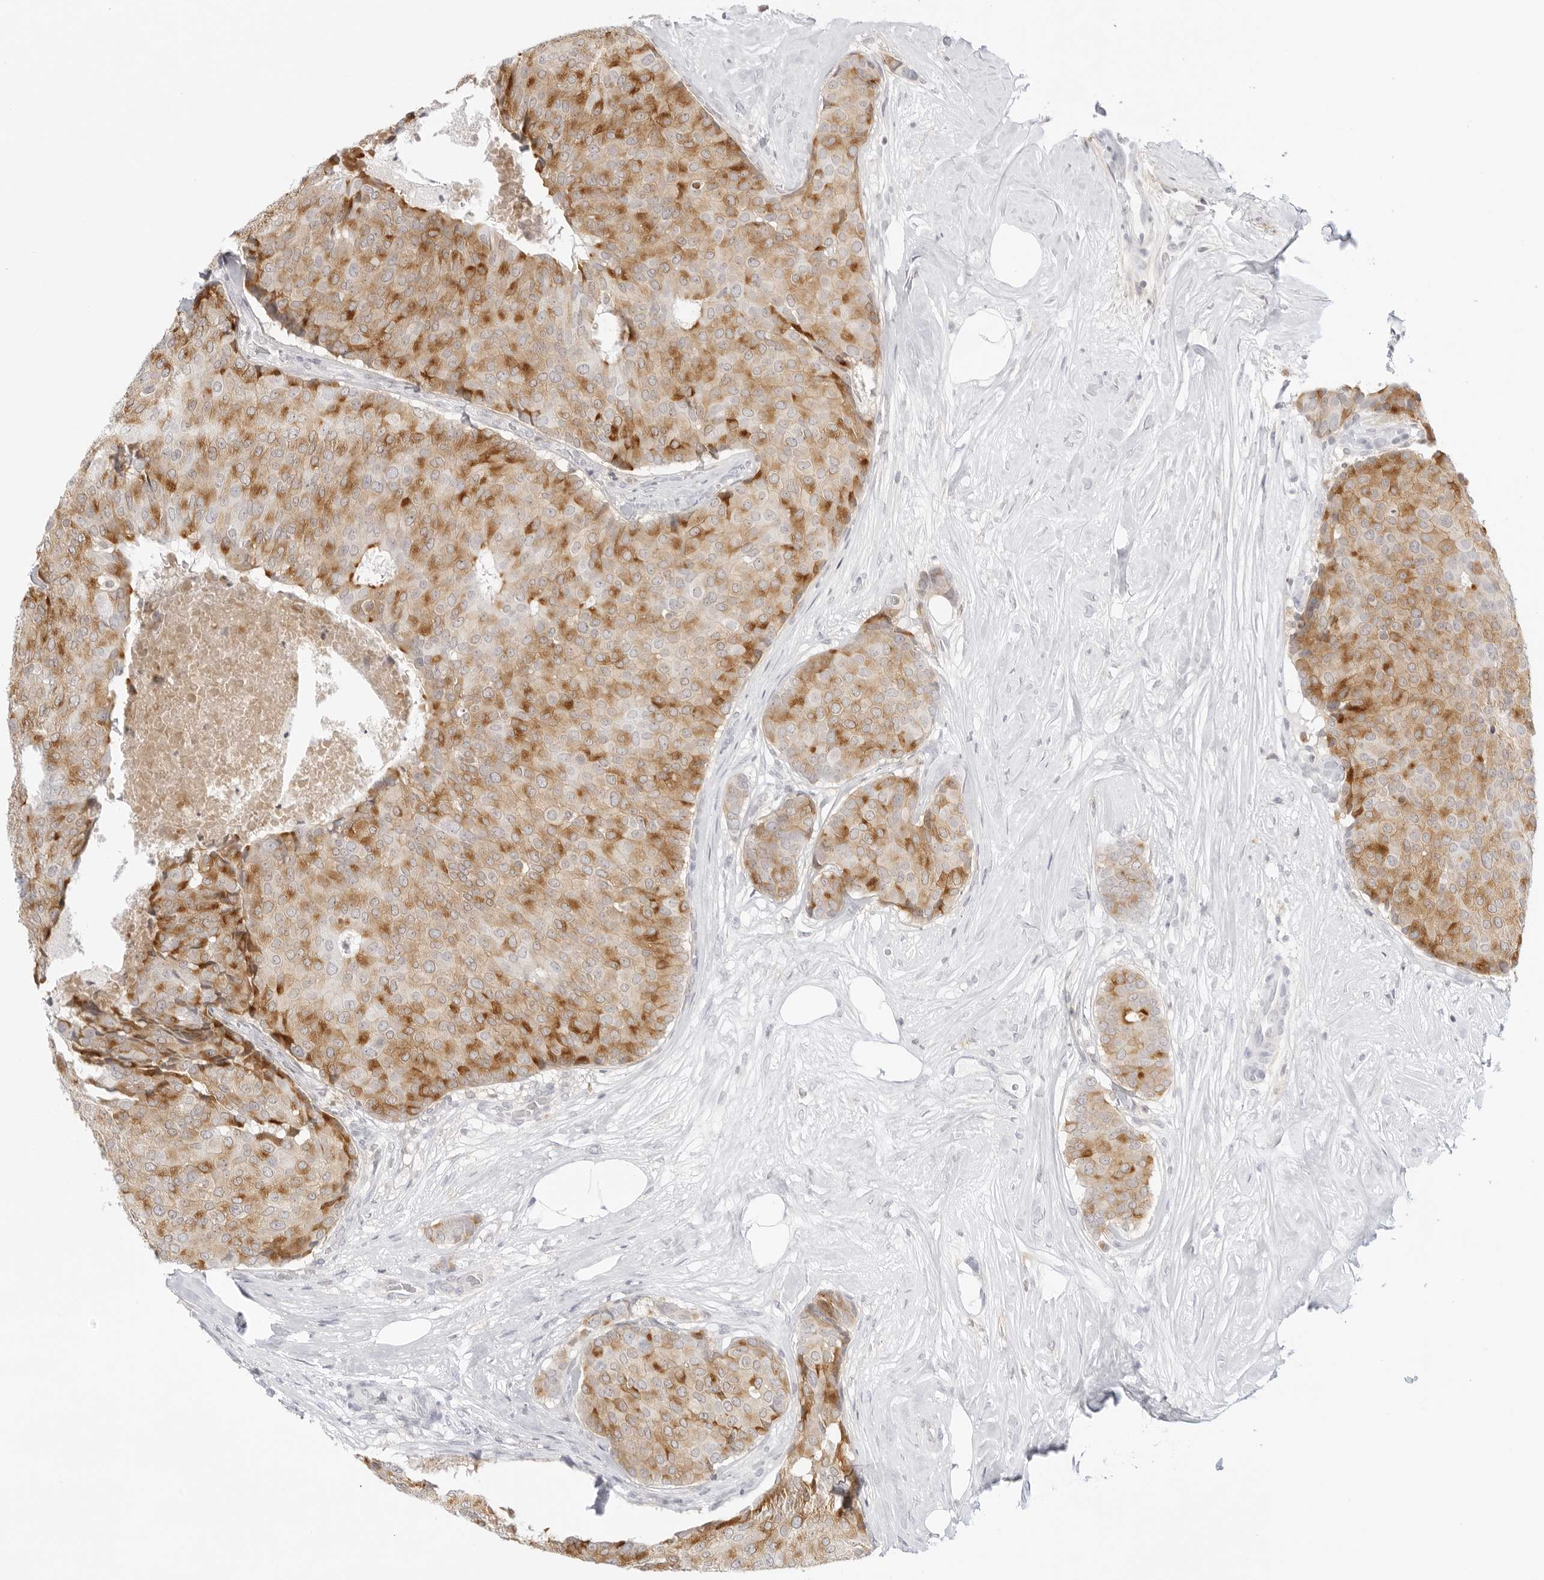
{"staining": {"intensity": "moderate", "quantity": ">75%", "location": "cytoplasmic/membranous"}, "tissue": "breast cancer", "cell_type": "Tumor cells", "image_type": "cancer", "snomed": [{"axis": "morphology", "description": "Duct carcinoma"}, {"axis": "topography", "description": "Breast"}], "caption": "Immunohistochemical staining of human breast cancer demonstrates medium levels of moderate cytoplasmic/membranous staining in about >75% of tumor cells.", "gene": "TNFRSF14", "patient": {"sex": "female", "age": 75}}